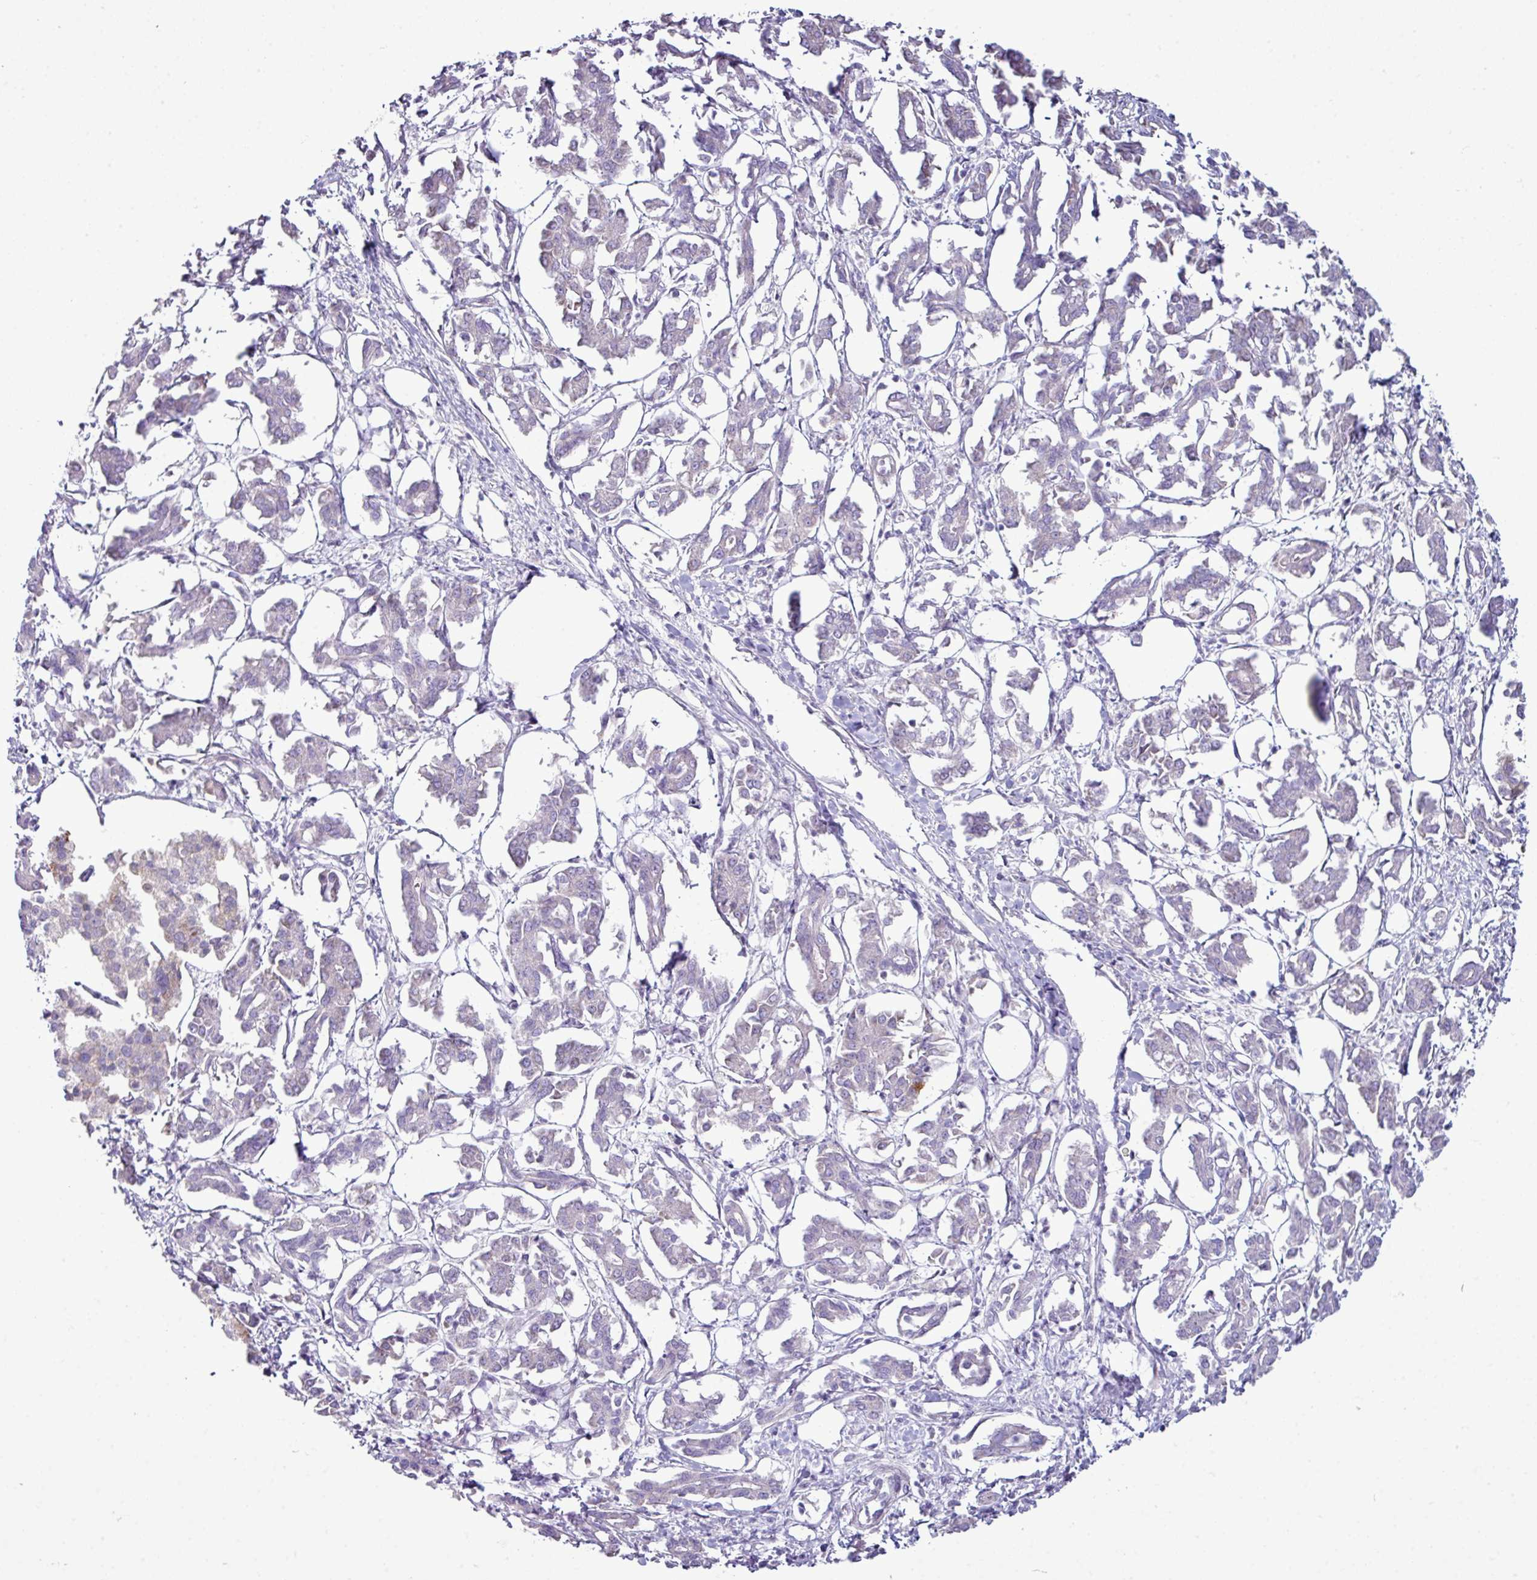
{"staining": {"intensity": "moderate", "quantity": "<25%", "location": "cytoplasmic/membranous"}, "tissue": "pancreatic cancer", "cell_type": "Tumor cells", "image_type": "cancer", "snomed": [{"axis": "morphology", "description": "Adenocarcinoma, NOS"}, {"axis": "topography", "description": "Pancreas"}], "caption": "Immunohistochemistry staining of pancreatic adenocarcinoma, which shows low levels of moderate cytoplasmic/membranous expression in approximately <25% of tumor cells indicating moderate cytoplasmic/membranous protein positivity. The staining was performed using DAB (3,3'-diaminobenzidine) (brown) for protein detection and nuclei were counterstained in hematoxylin (blue).", "gene": "AGAP5", "patient": {"sex": "male", "age": 61}}